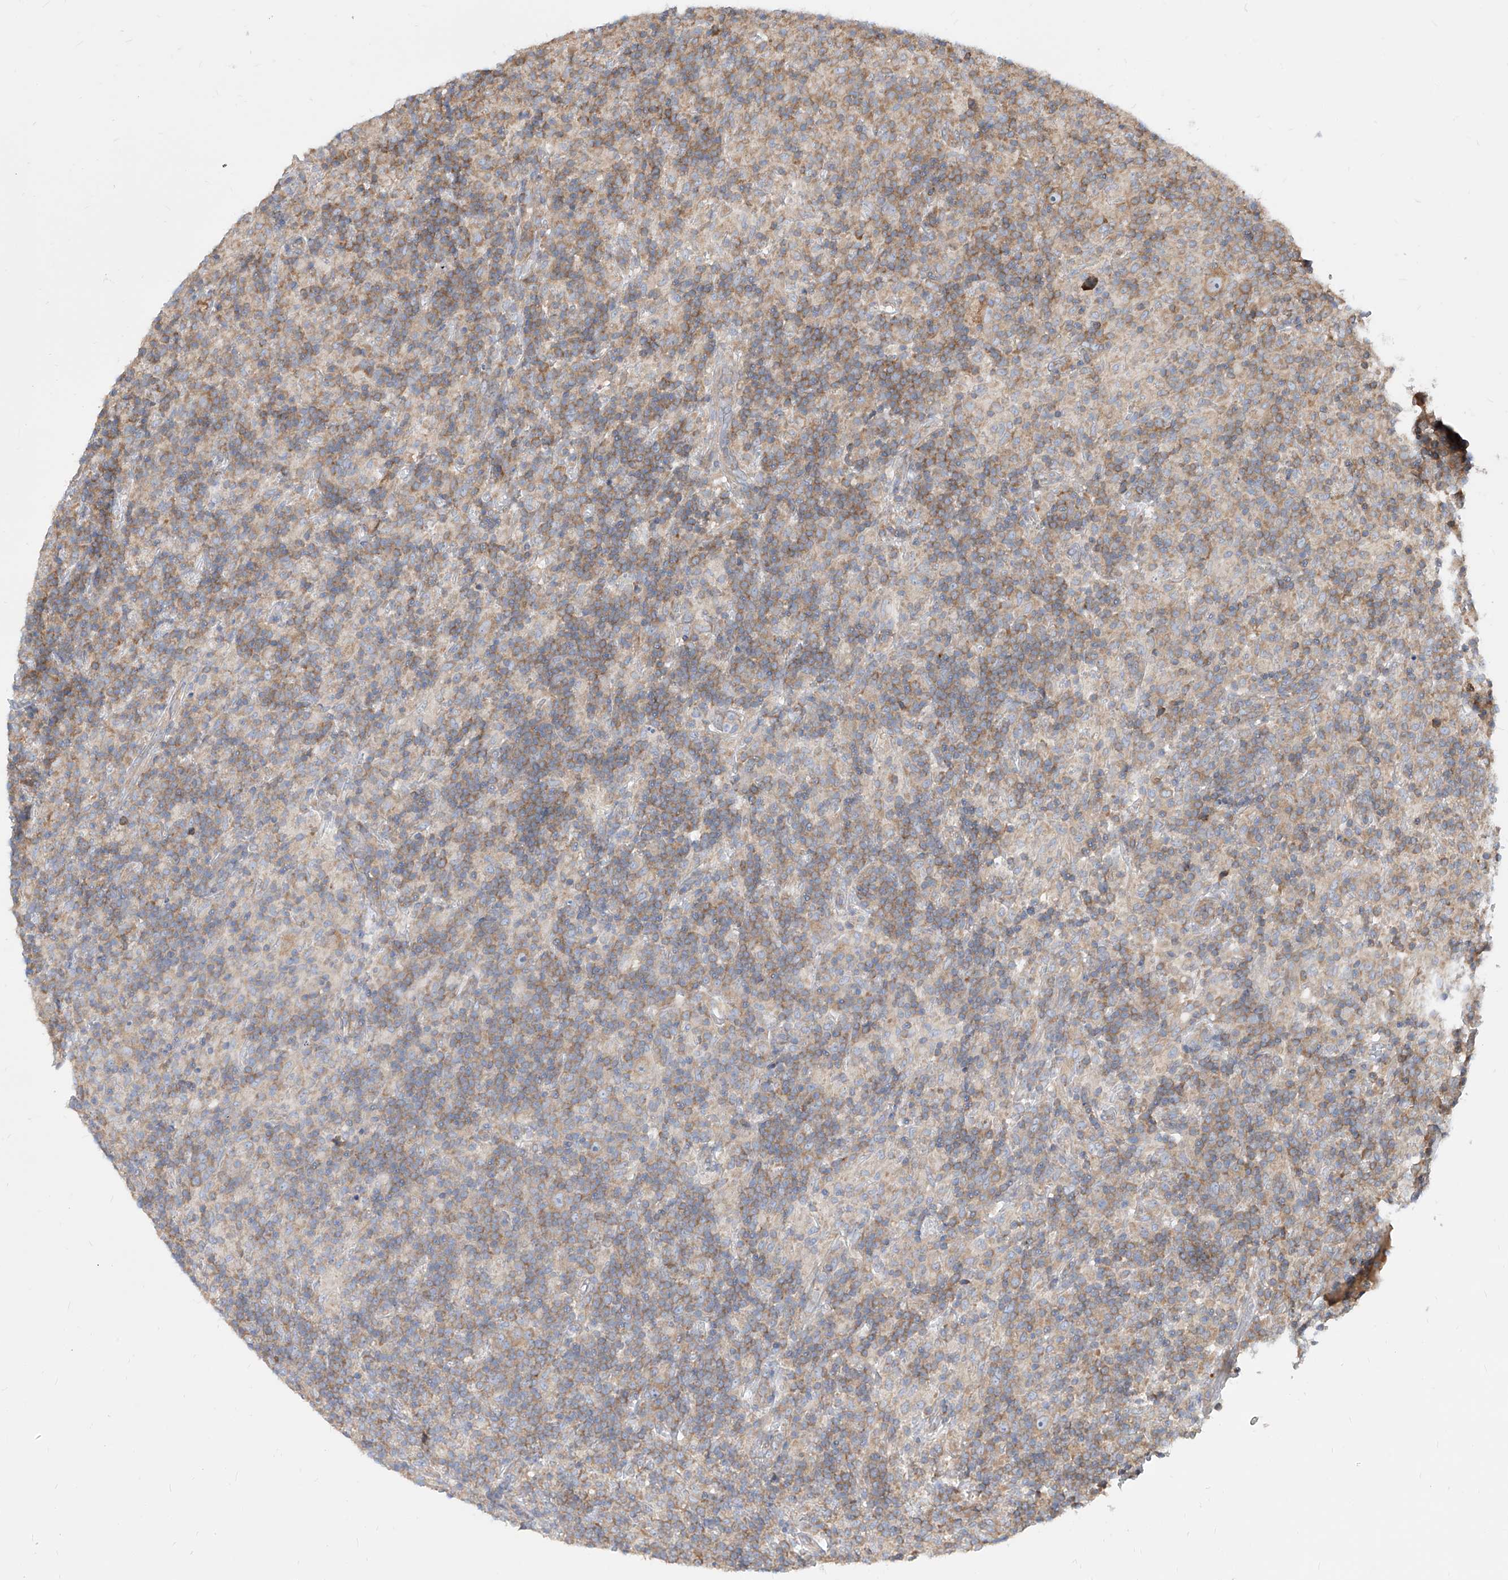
{"staining": {"intensity": "moderate", "quantity": "25%-75%", "location": "cytoplasmic/membranous"}, "tissue": "lymphoma", "cell_type": "Tumor cells", "image_type": "cancer", "snomed": [{"axis": "morphology", "description": "Hodgkin's disease, NOS"}, {"axis": "topography", "description": "Lymph node"}], "caption": "An IHC photomicrograph of neoplastic tissue is shown. Protein staining in brown labels moderate cytoplasmic/membranous positivity in lymphoma within tumor cells. Ihc stains the protein of interest in brown and the nuclei are stained blue.", "gene": "FAM83B", "patient": {"sex": "male", "age": 70}}